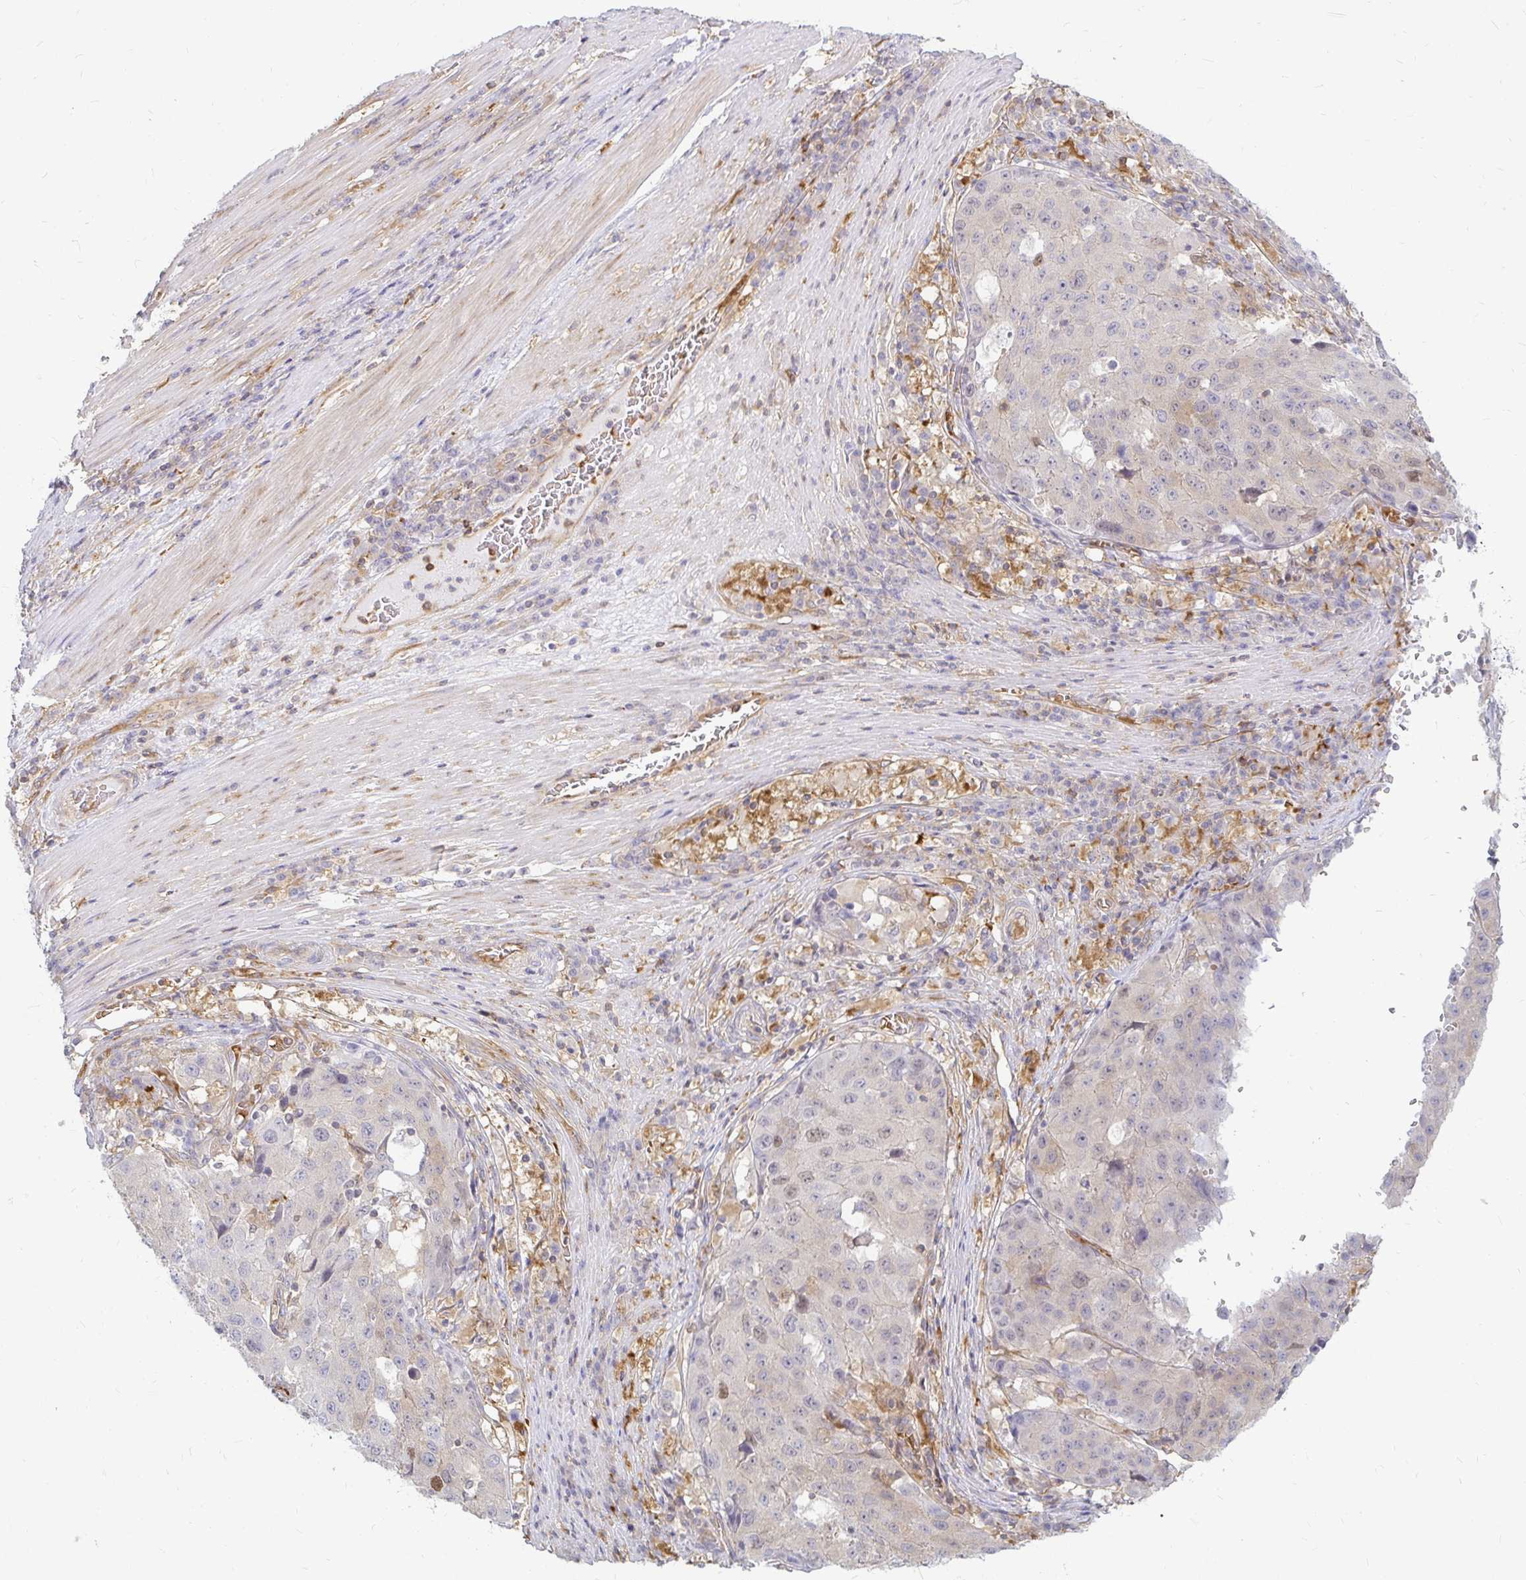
{"staining": {"intensity": "negative", "quantity": "none", "location": "none"}, "tissue": "stomach cancer", "cell_type": "Tumor cells", "image_type": "cancer", "snomed": [{"axis": "morphology", "description": "Adenocarcinoma, NOS"}, {"axis": "topography", "description": "Stomach"}], "caption": "Protein analysis of stomach cancer displays no significant staining in tumor cells. (DAB immunohistochemistry (IHC), high magnification).", "gene": "CAST", "patient": {"sex": "male", "age": 71}}